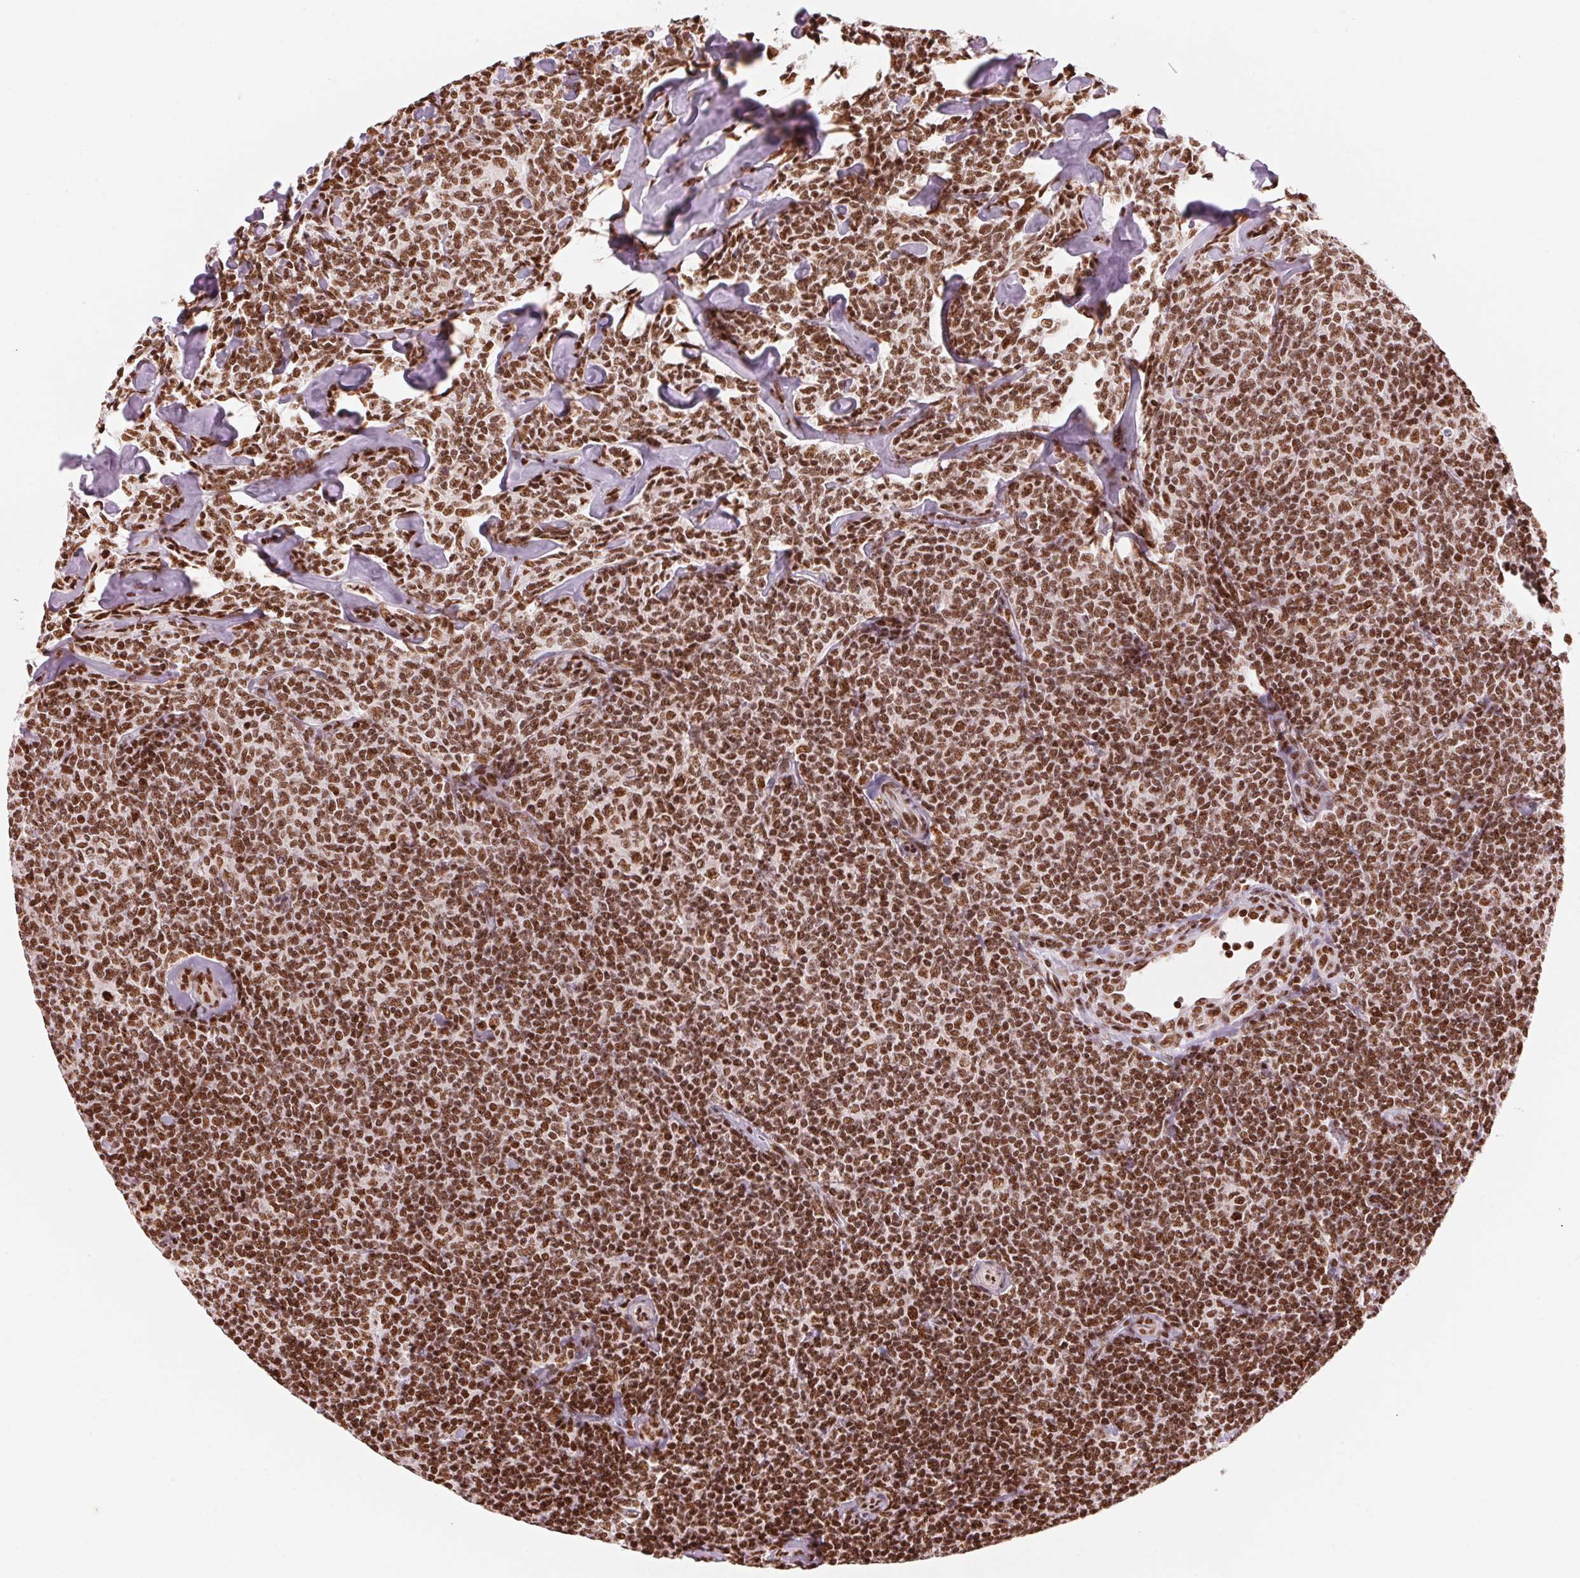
{"staining": {"intensity": "strong", "quantity": ">75%", "location": "nuclear"}, "tissue": "lymphoma", "cell_type": "Tumor cells", "image_type": "cancer", "snomed": [{"axis": "morphology", "description": "Malignant lymphoma, non-Hodgkin's type, Low grade"}, {"axis": "topography", "description": "Lymph node"}], "caption": "The micrograph shows immunohistochemical staining of low-grade malignant lymphoma, non-Hodgkin's type. There is strong nuclear positivity is seen in about >75% of tumor cells.", "gene": "NXF1", "patient": {"sex": "female", "age": 56}}